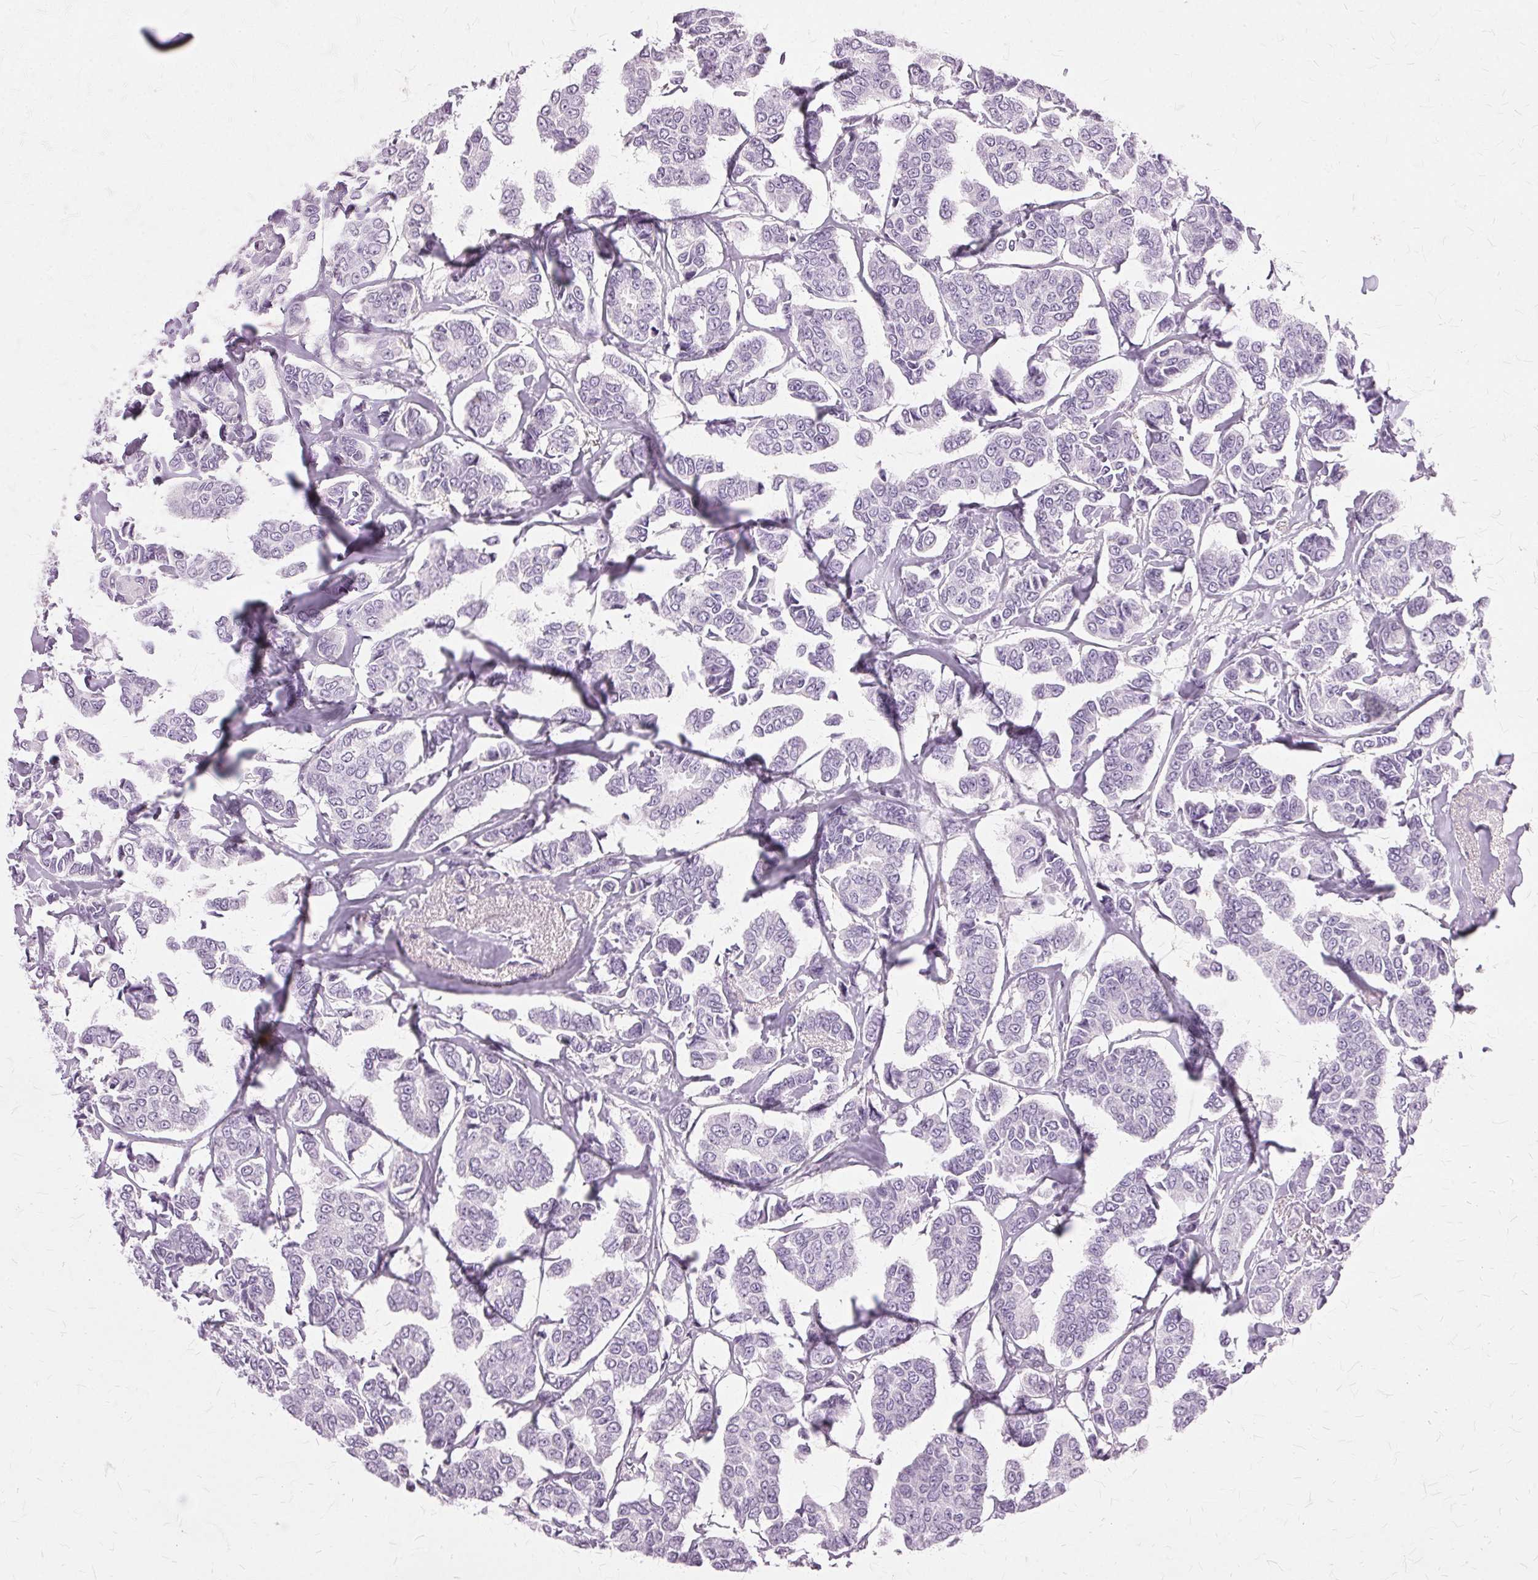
{"staining": {"intensity": "negative", "quantity": "none", "location": "none"}, "tissue": "breast cancer", "cell_type": "Tumor cells", "image_type": "cancer", "snomed": [{"axis": "morphology", "description": "Duct carcinoma"}, {"axis": "topography", "description": "Breast"}], "caption": "High magnification brightfield microscopy of breast cancer stained with DAB (brown) and counterstained with hematoxylin (blue): tumor cells show no significant staining.", "gene": "SLC45A3", "patient": {"sex": "female", "age": 94}}